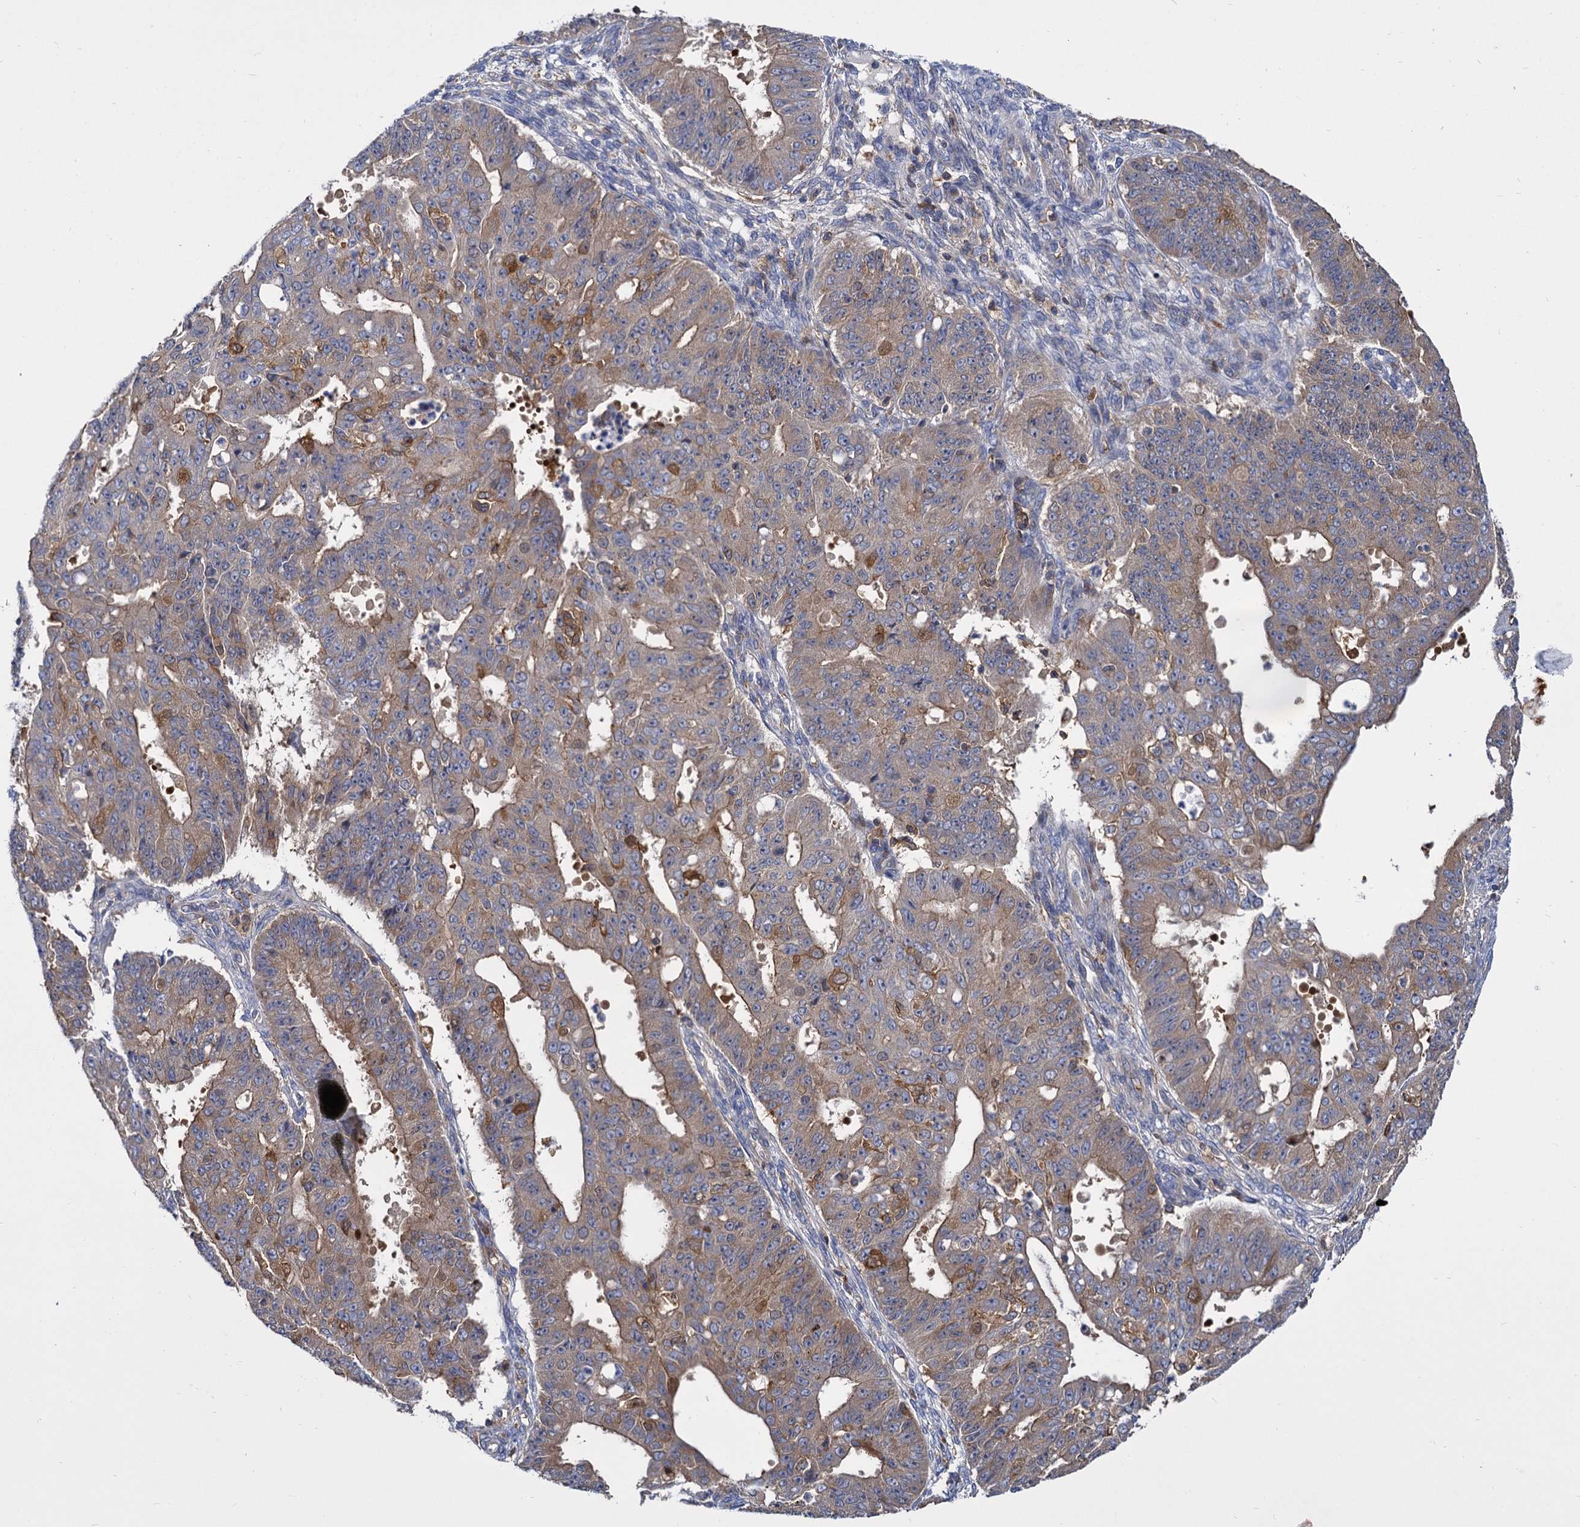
{"staining": {"intensity": "weak", "quantity": ">75%", "location": "cytoplasmic/membranous"}, "tissue": "ovarian cancer", "cell_type": "Tumor cells", "image_type": "cancer", "snomed": [{"axis": "morphology", "description": "Carcinoma, endometroid"}, {"axis": "topography", "description": "Appendix"}, {"axis": "topography", "description": "Ovary"}], "caption": "The micrograph demonstrates immunohistochemical staining of ovarian cancer (endometroid carcinoma). There is weak cytoplasmic/membranous expression is present in about >75% of tumor cells.", "gene": "GCLC", "patient": {"sex": "female", "age": 42}}